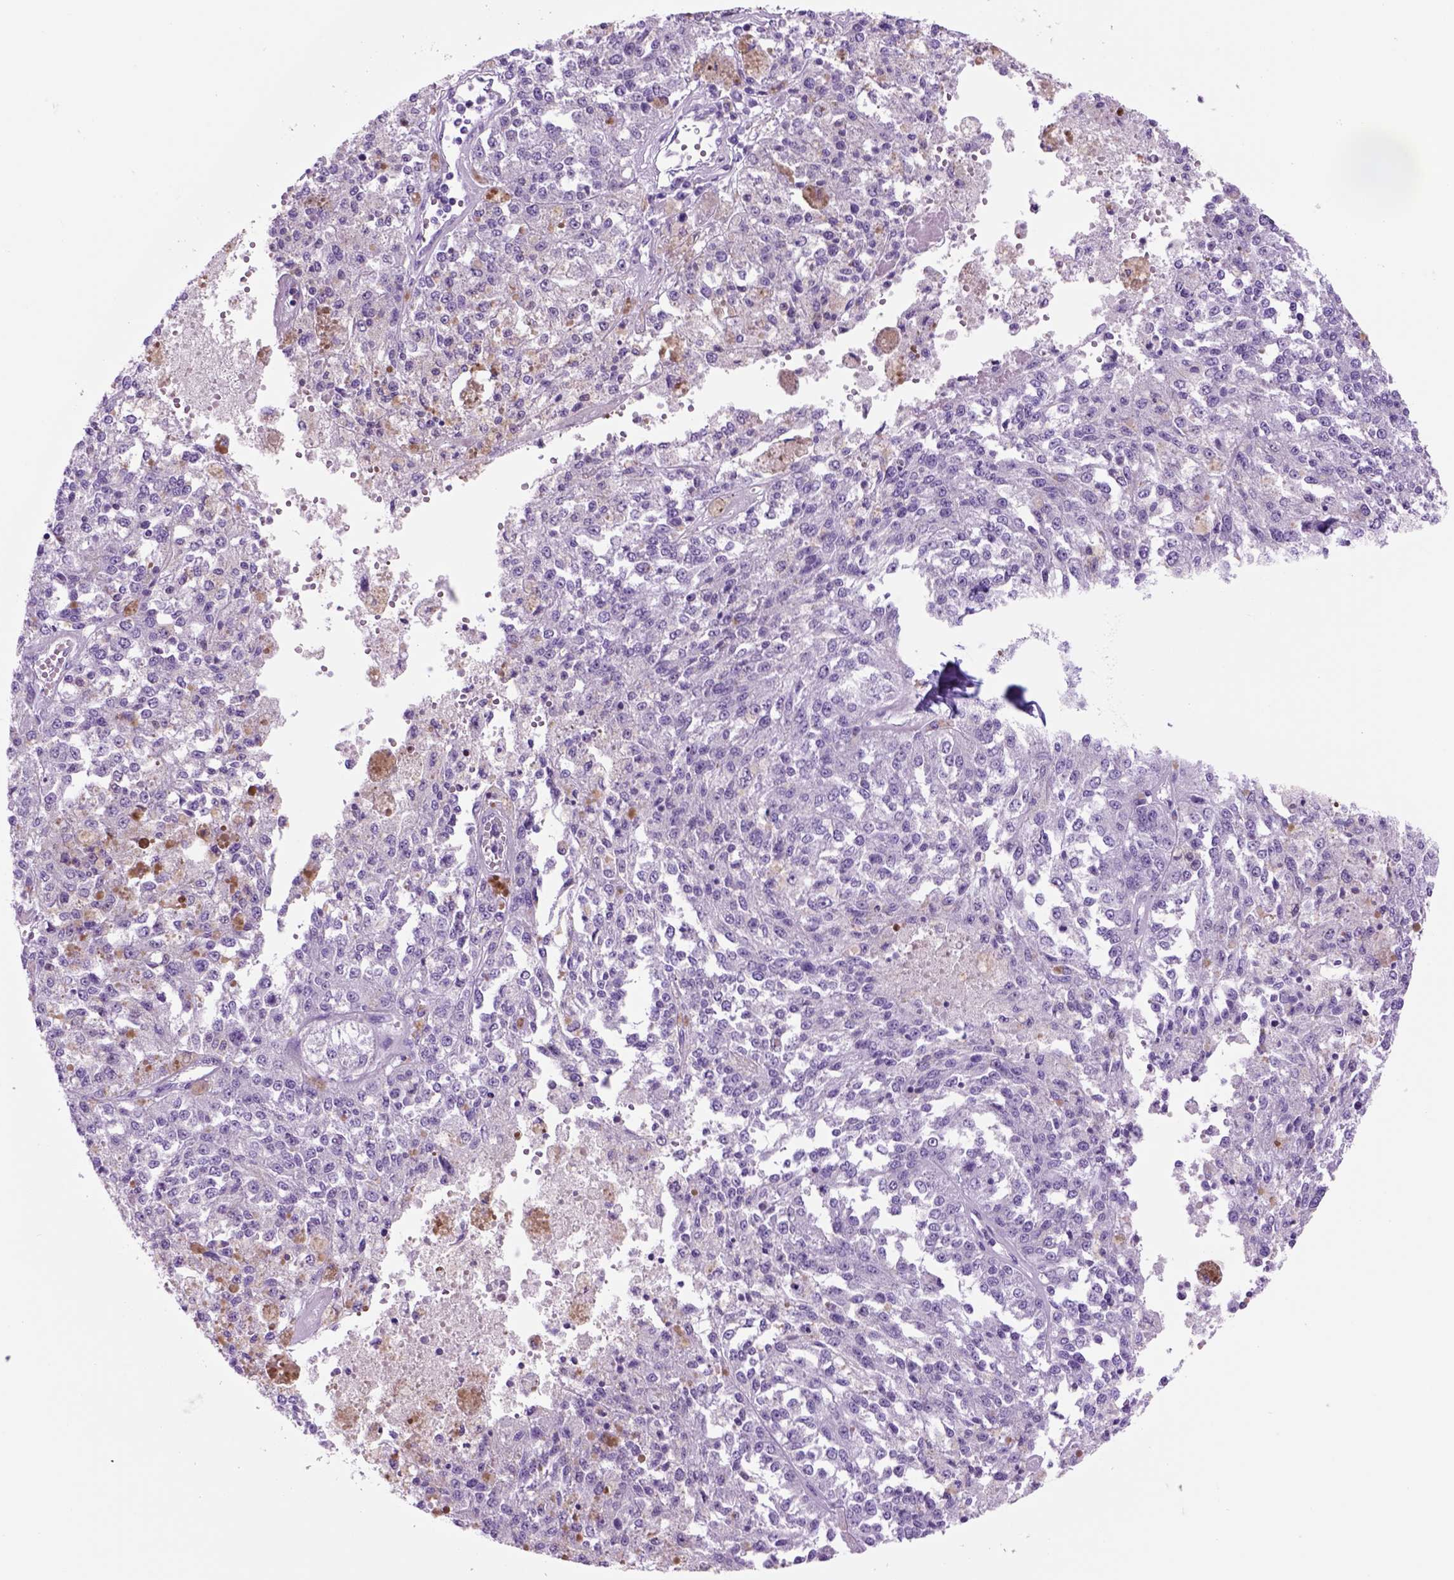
{"staining": {"intensity": "negative", "quantity": "none", "location": "none"}, "tissue": "melanoma", "cell_type": "Tumor cells", "image_type": "cancer", "snomed": [{"axis": "morphology", "description": "Malignant melanoma, Metastatic site"}, {"axis": "topography", "description": "Lymph node"}], "caption": "Immunohistochemistry (IHC) histopathology image of neoplastic tissue: melanoma stained with DAB (3,3'-diaminobenzidine) demonstrates no significant protein staining in tumor cells.", "gene": "HHIPL2", "patient": {"sex": "female", "age": 64}}